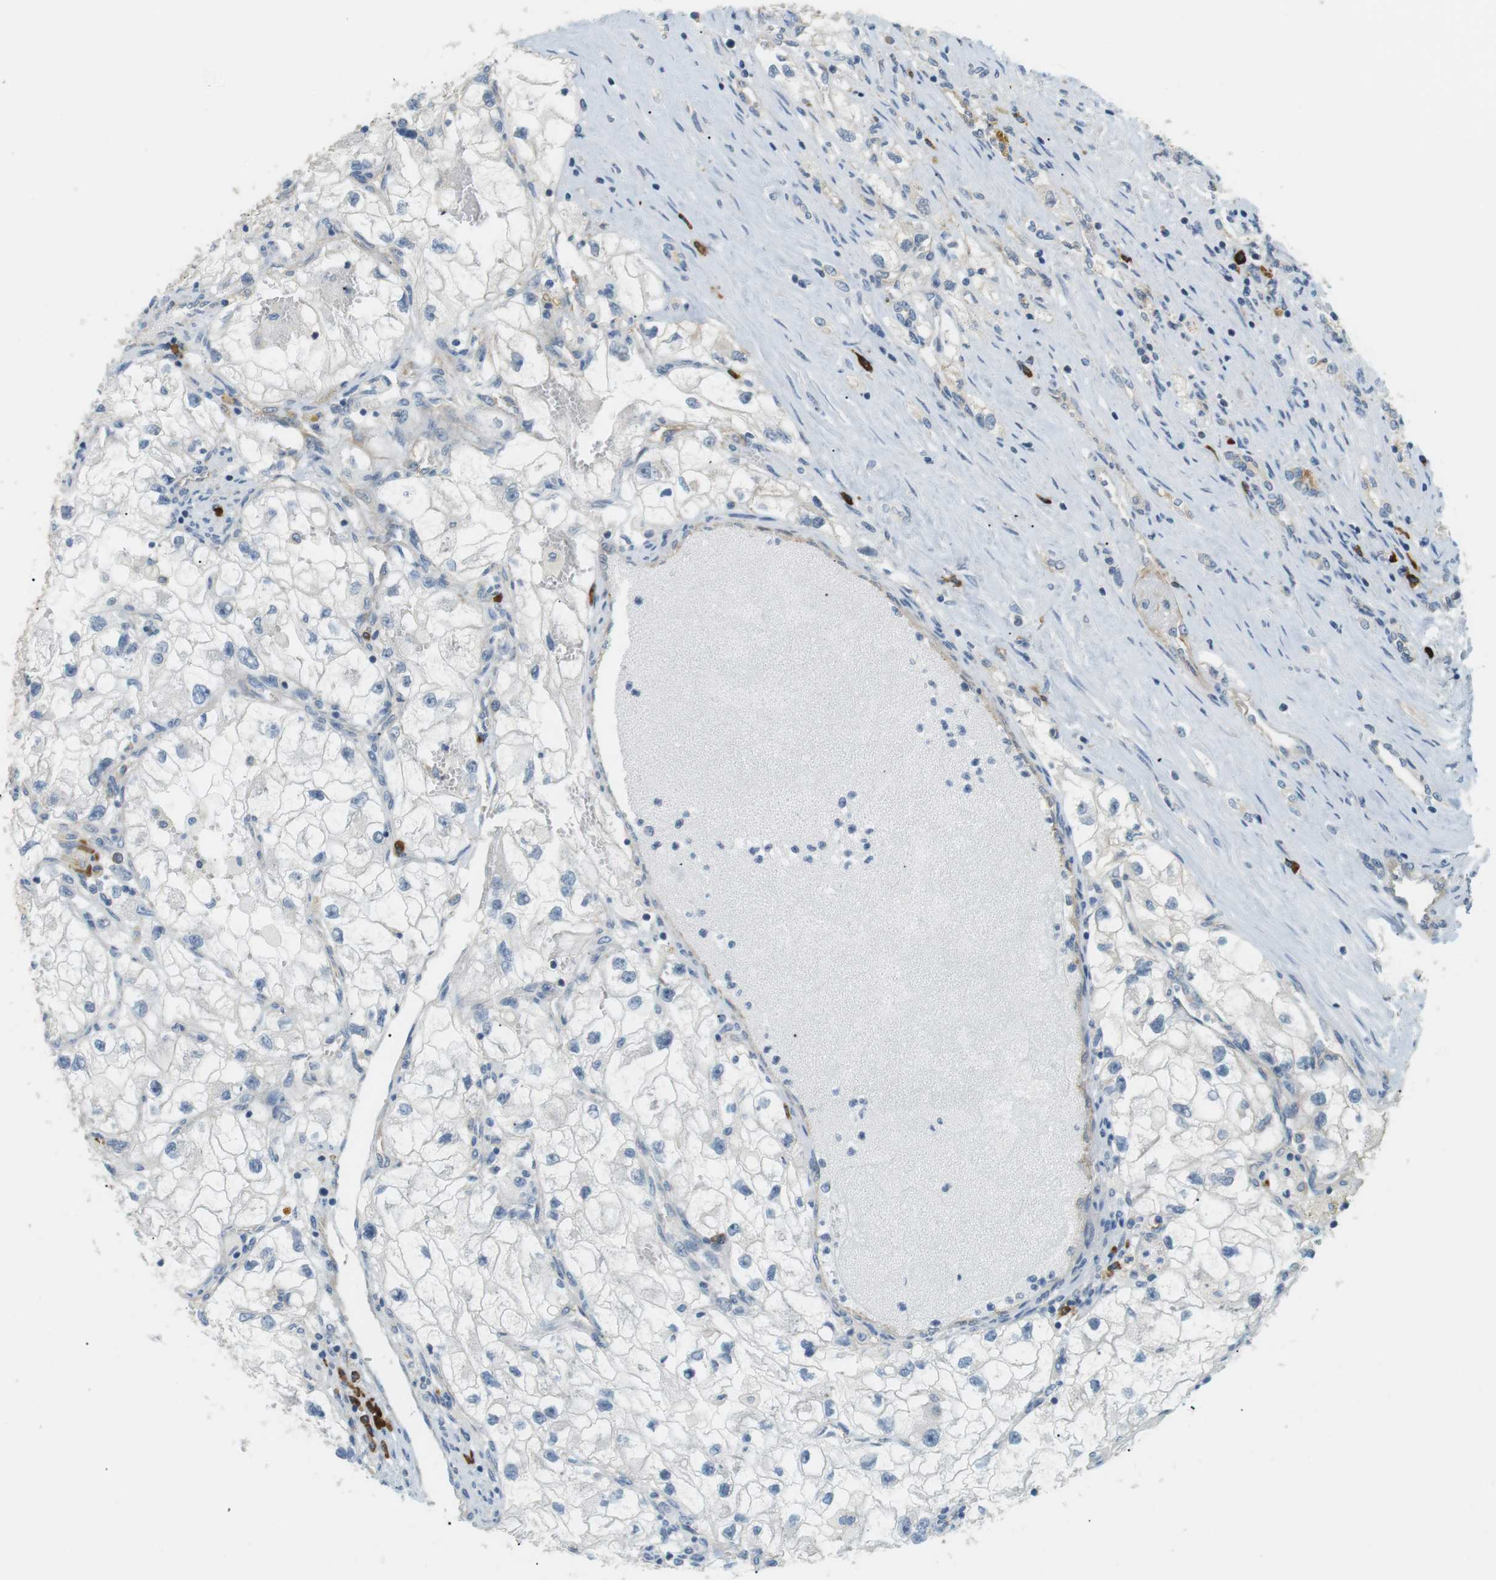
{"staining": {"intensity": "negative", "quantity": "none", "location": "none"}, "tissue": "renal cancer", "cell_type": "Tumor cells", "image_type": "cancer", "snomed": [{"axis": "morphology", "description": "Adenocarcinoma, NOS"}, {"axis": "topography", "description": "Kidney"}], "caption": "Immunohistochemistry (IHC) photomicrograph of neoplastic tissue: human renal cancer stained with DAB (3,3'-diaminobenzidine) exhibits no significant protein positivity in tumor cells.", "gene": "TMEM200A", "patient": {"sex": "female", "age": 70}}